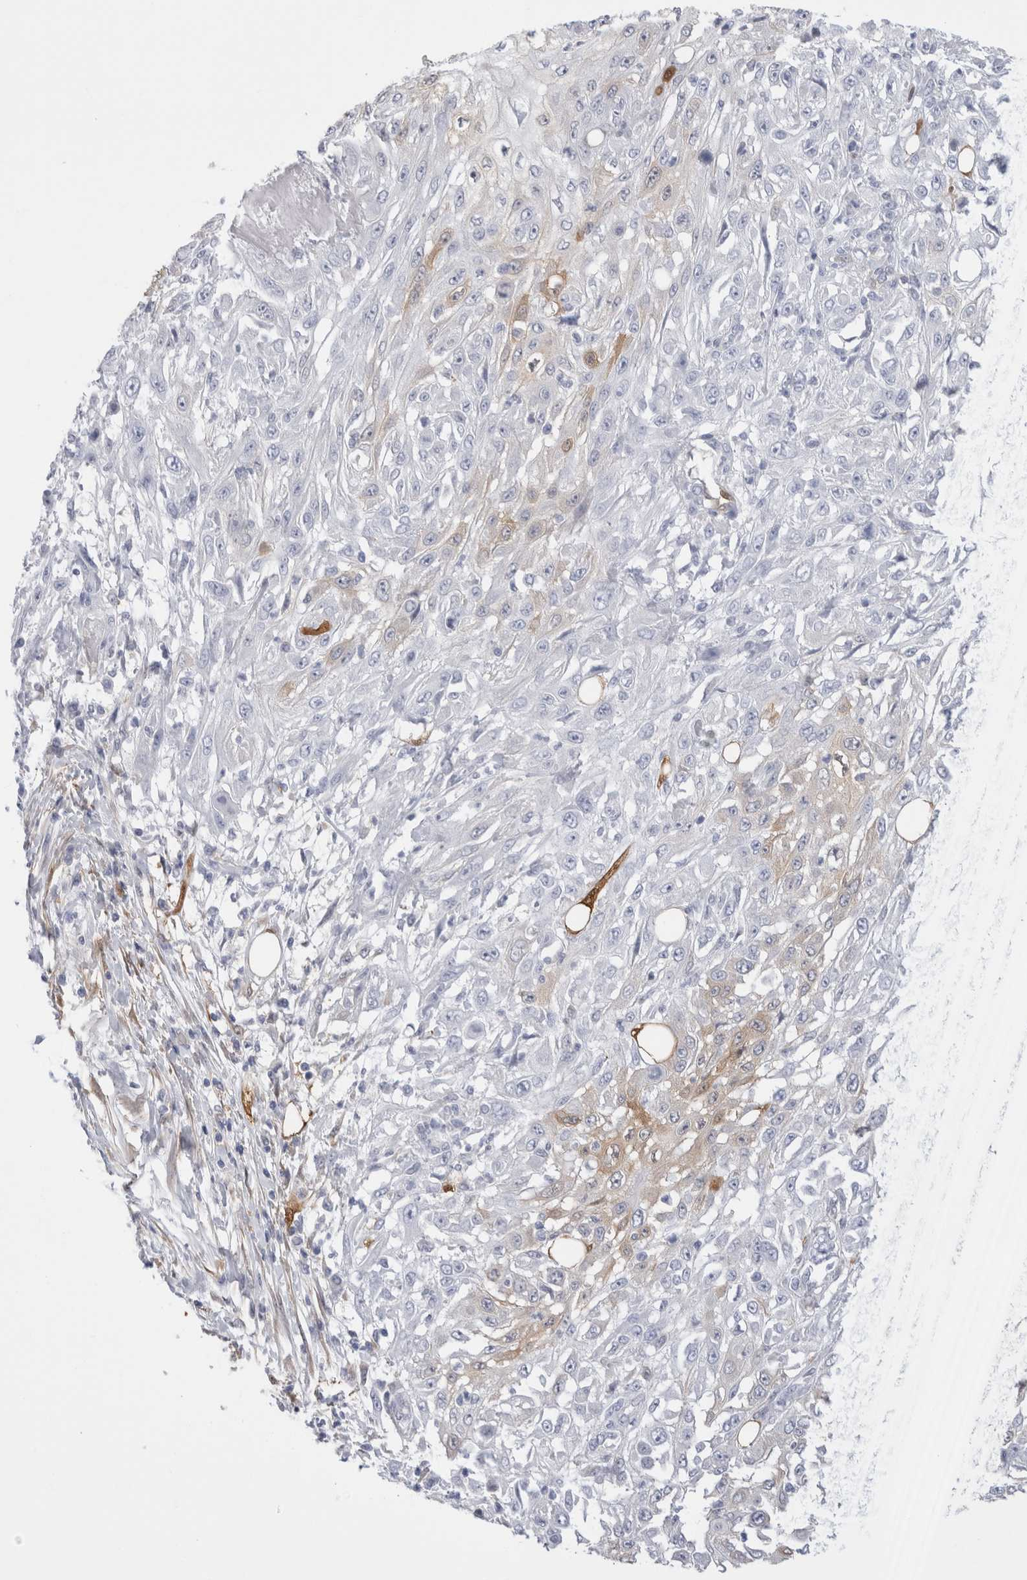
{"staining": {"intensity": "weak", "quantity": "<25%", "location": "cytoplasmic/membranous"}, "tissue": "skin cancer", "cell_type": "Tumor cells", "image_type": "cancer", "snomed": [{"axis": "morphology", "description": "Squamous cell carcinoma, NOS"}, {"axis": "morphology", "description": "Squamous cell carcinoma, metastatic, NOS"}, {"axis": "topography", "description": "Skin"}, {"axis": "topography", "description": "Lymph node"}], "caption": "High power microscopy image of an immunohistochemistry photomicrograph of skin metastatic squamous cell carcinoma, revealing no significant staining in tumor cells. (DAB immunohistochemistry, high magnification).", "gene": "NAPEPLD", "patient": {"sex": "male", "age": 75}}